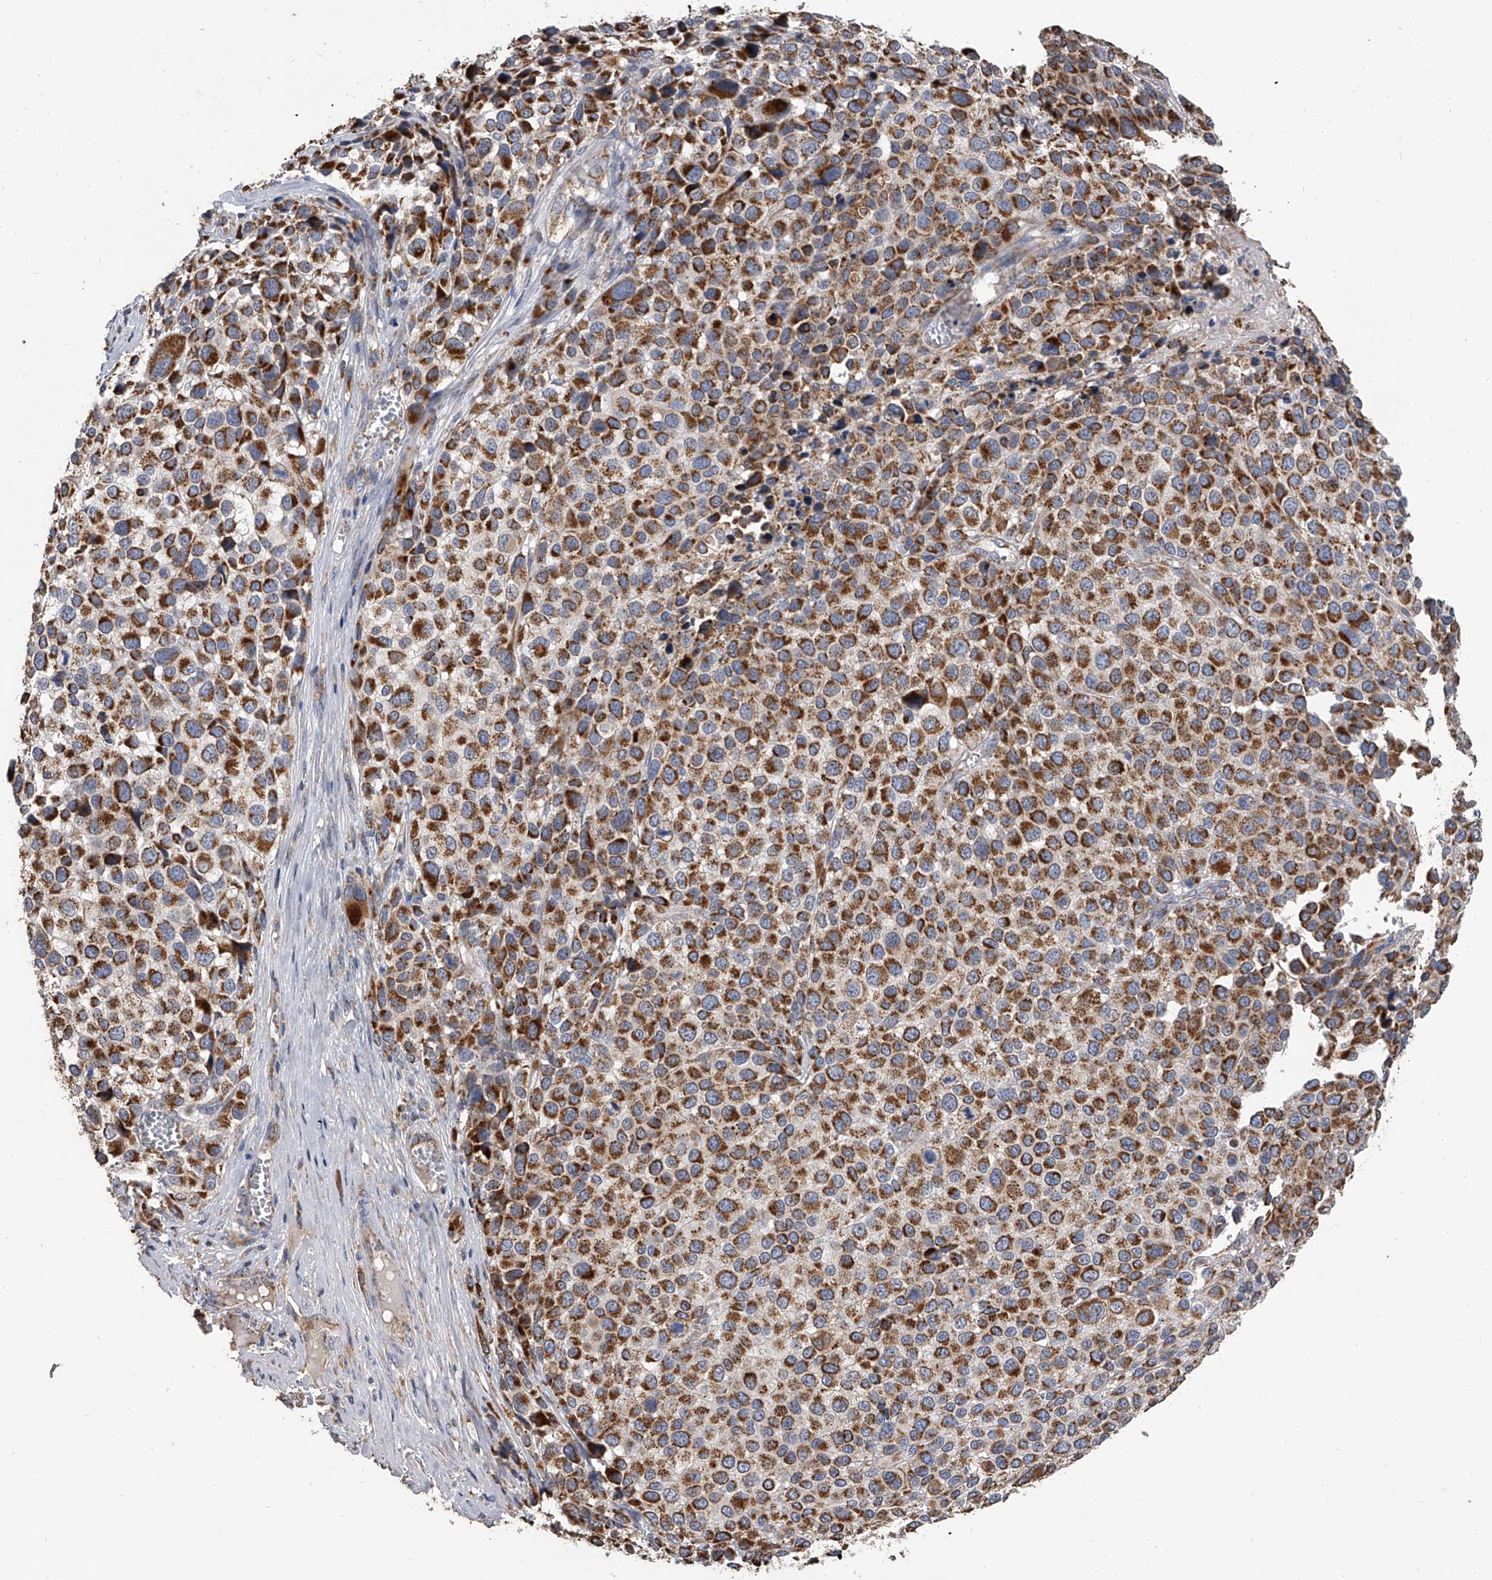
{"staining": {"intensity": "strong", "quantity": ">75%", "location": "cytoplasmic/membranous"}, "tissue": "melanoma", "cell_type": "Tumor cells", "image_type": "cancer", "snomed": [{"axis": "morphology", "description": "Malignant melanoma, NOS"}, {"axis": "topography", "description": "Skin of trunk"}], "caption": "This photomicrograph reveals IHC staining of melanoma, with high strong cytoplasmic/membranous positivity in approximately >75% of tumor cells.", "gene": "MRPL28", "patient": {"sex": "male", "age": 71}}